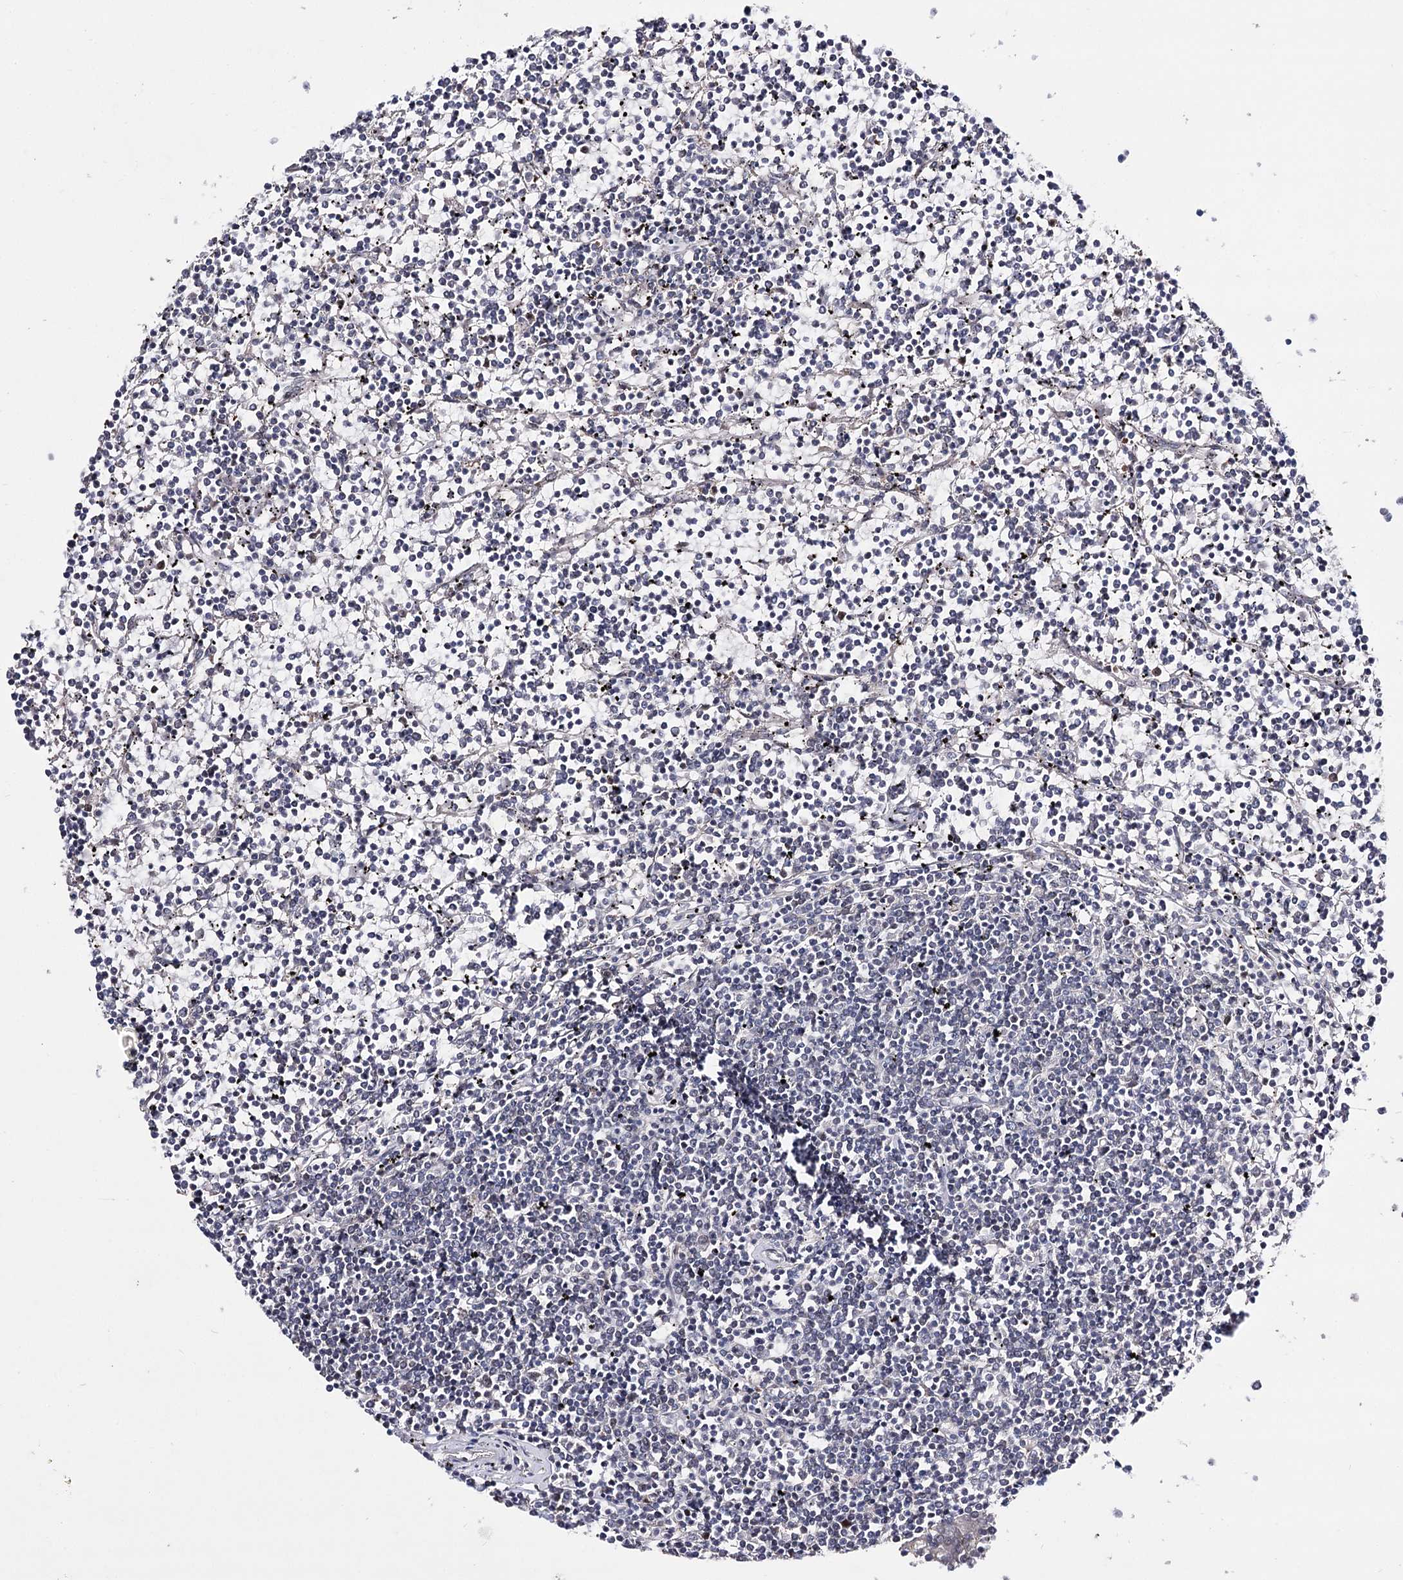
{"staining": {"intensity": "negative", "quantity": "none", "location": "none"}, "tissue": "lymphoma", "cell_type": "Tumor cells", "image_type": "cancer", "snomed": [{"axis": "morphology", "description": "Malignant lymphoma, non-Hodgkin's type, Low grade"}, {"axis": "topography", "description": "Spleen"}], "caption": "An immunohistochemistry image of lymphoma is shown. There is no staining in tumor cells of lymphoma. The staining is performed using DAB (3,3'-diaminobenzidine) brown chromogen with nuclei counter-stained in using hematoxylin.", "gene": "HSD11B2", "patient": {"sex": "female", "age": 19}}